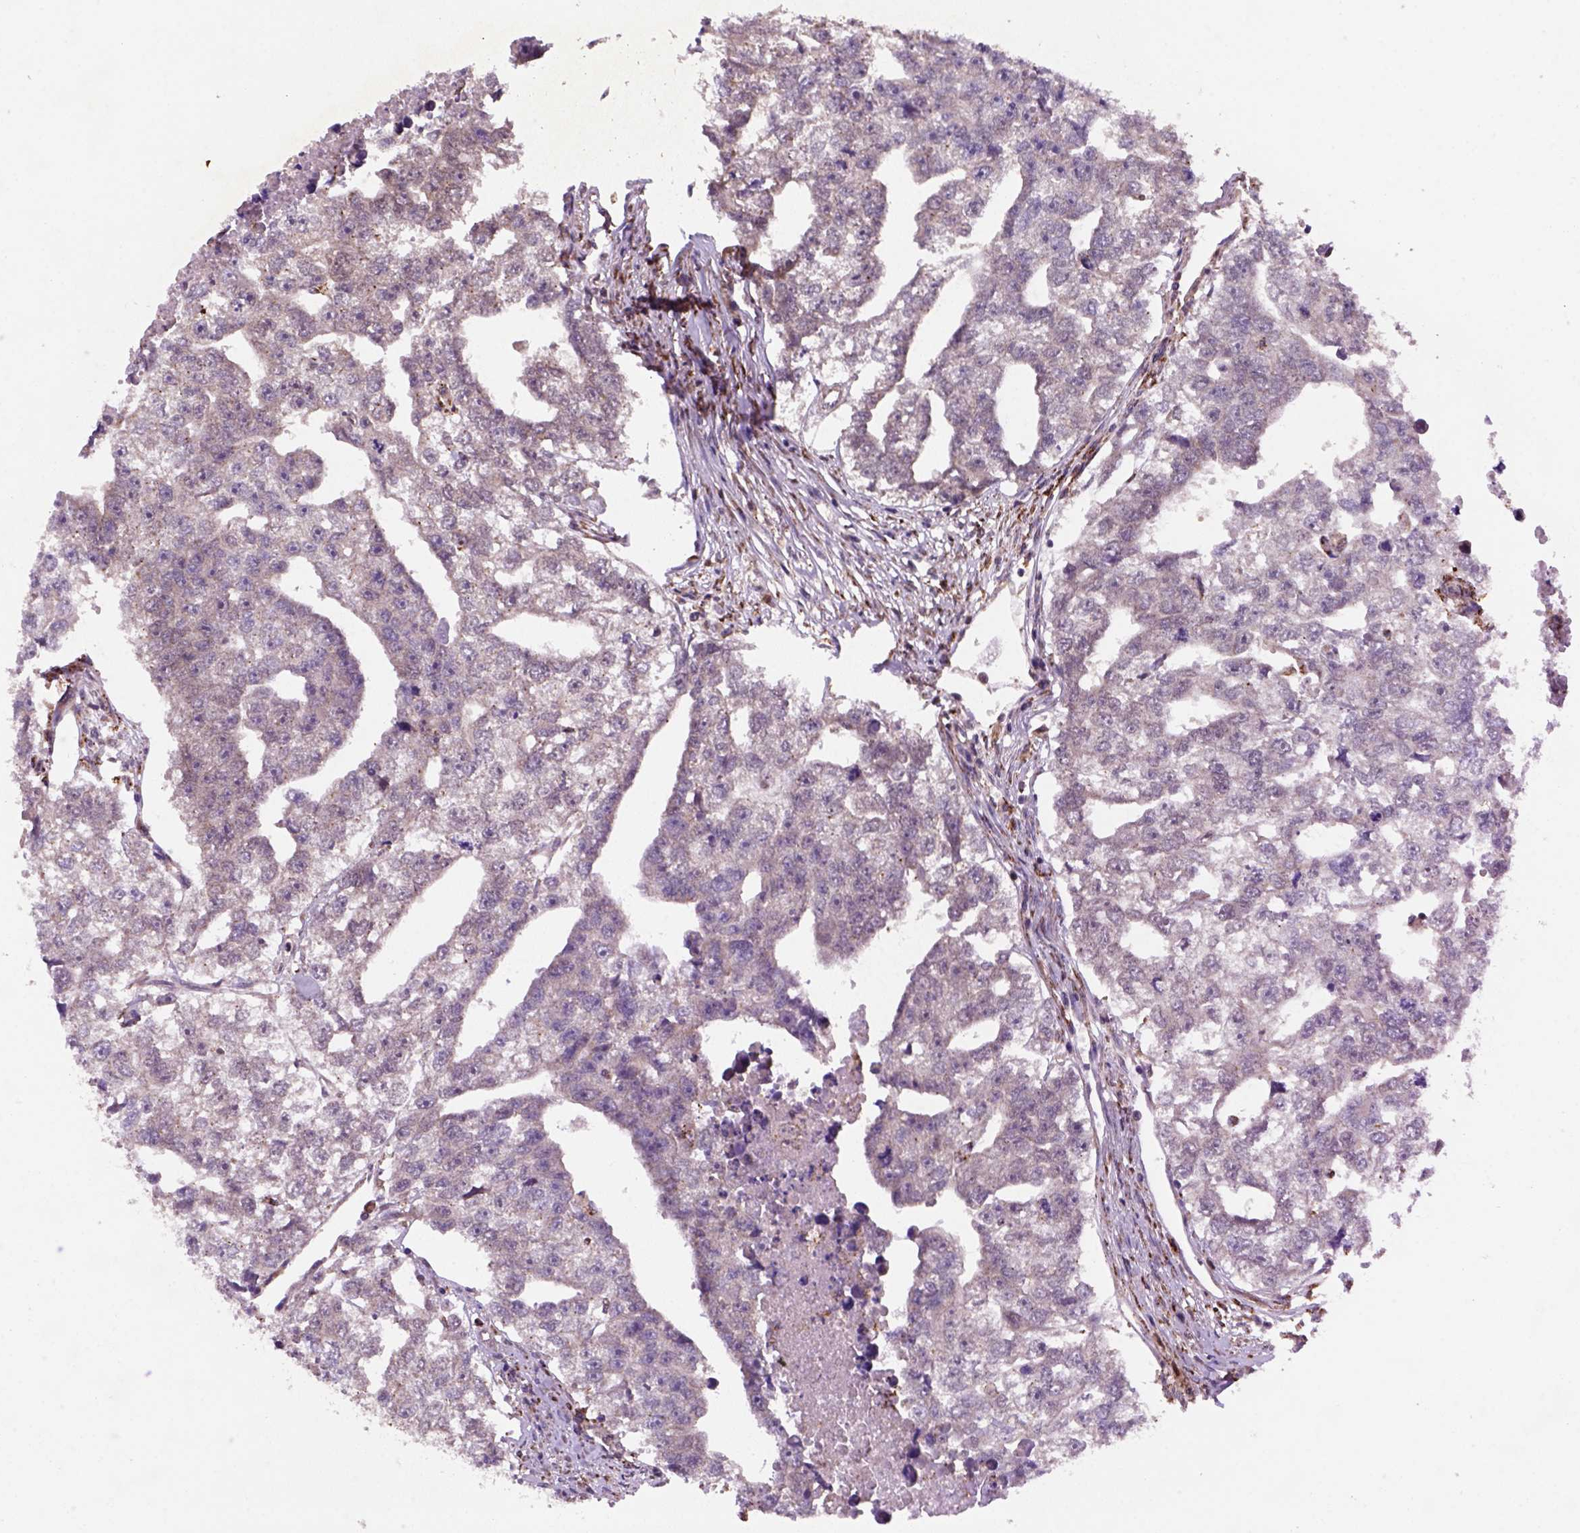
{"staining": {"intensity": "negative", "quantity": "none", "location": "none"}, "tissue": "testis cancer", "cell_type": "Tumor cells", "image_type": "cancer", "snomed": [{"axis": "morphology", "description": "Carcinoma, Embryonal, NOS"}, {"axis": "morphology", "description": "Teratoma, malignant, NOS"}, {"axis": "topography", "description": "Testis"}], "caption": "An immunohistochemistry (IHC) image of testis cancer (malignant teratoma) is shown. There is no staining in tumor cells of testis cancer (malignant teratoma).", "gene": "FZD7", "patient": {"sex": "male", "age": 44}}